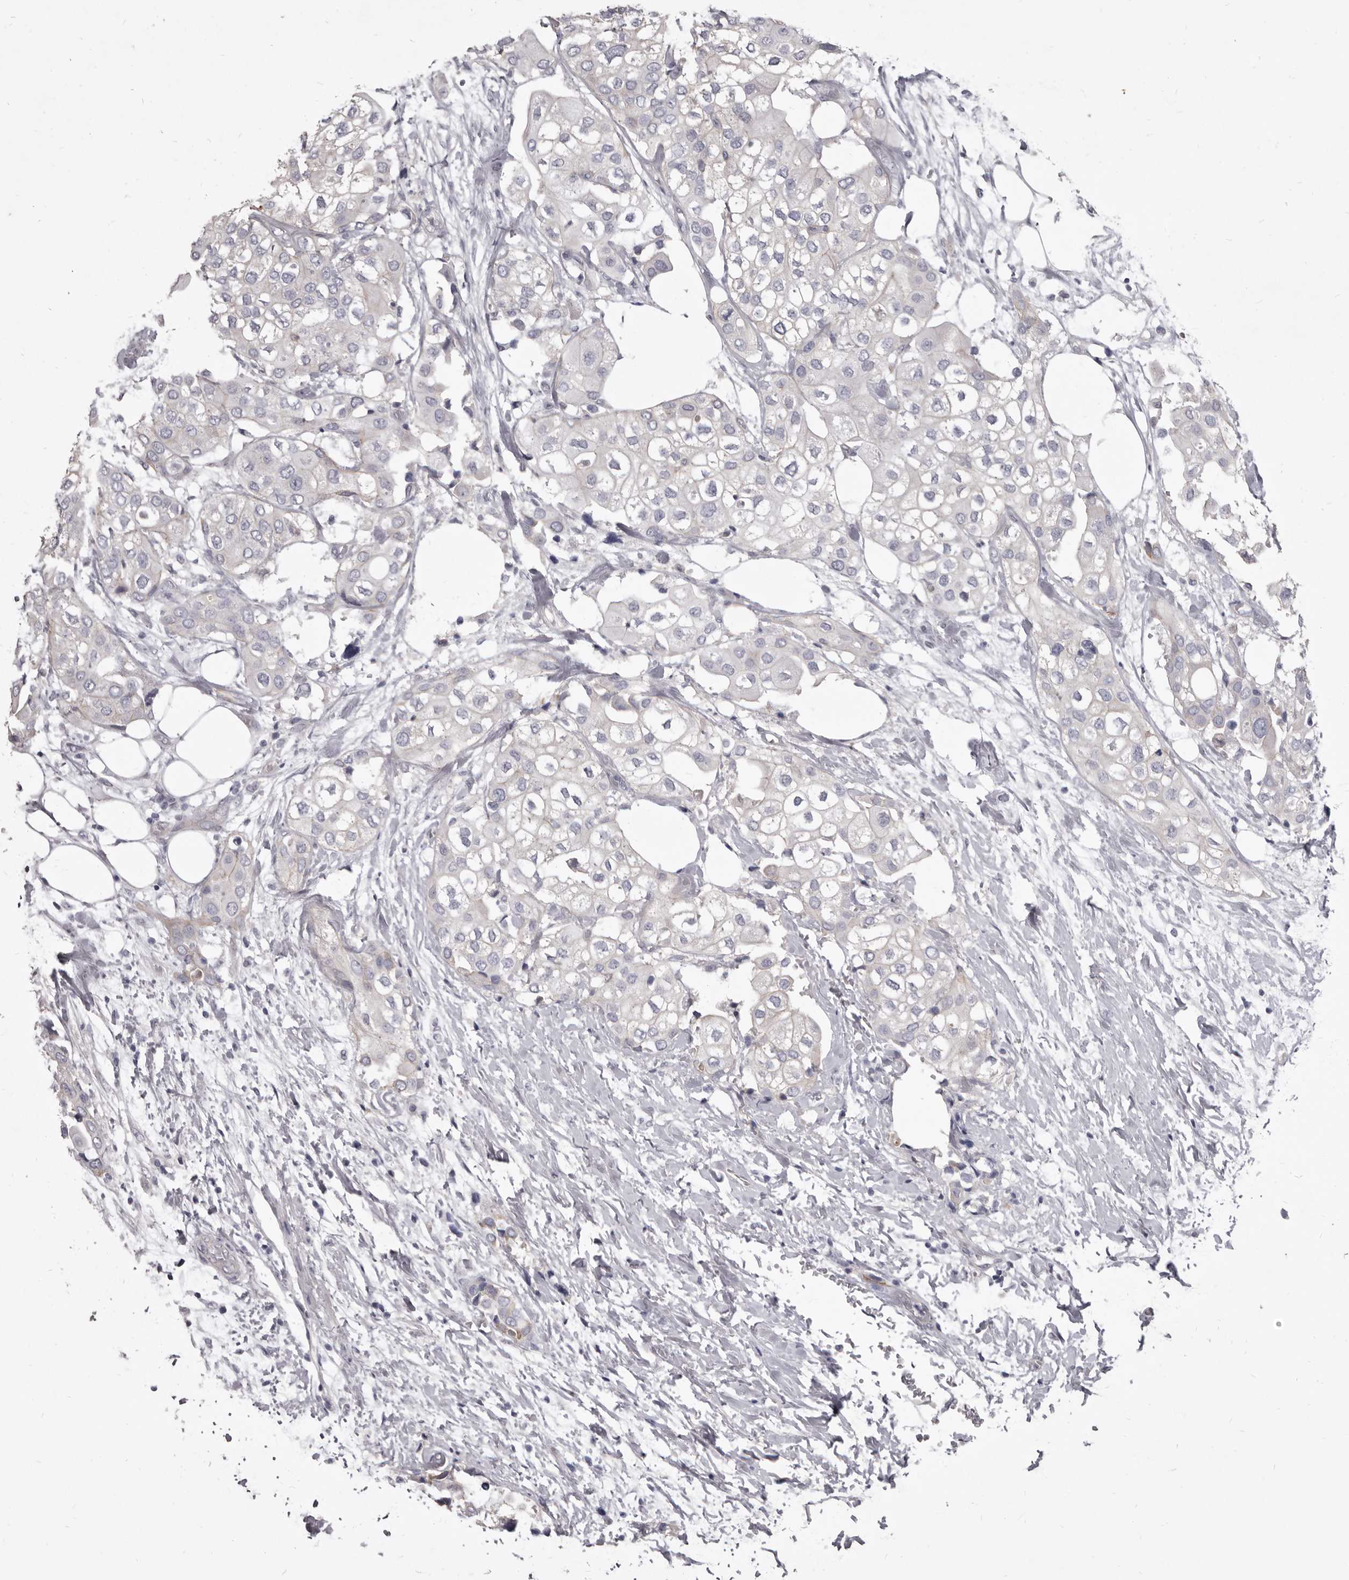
{"staining": {"intensity": "negative", "quantity": "none", "location": "none"}, "tissue": "urothelial cancer", "cell_type": "Tumor cells", "image_type": "cancer", "snomed": [{"axis": "morphology", "description": "Urothelial carcinoma, High grade"}, {"axis": "topography", "description": "Urinary bladder"}], "caption": "This is a micrograph of IHC staining of urothelial carcinoma (high-grade), which shows no staining in tumor cells. (Immunohistochemistry, brightfield microscopy, high magnification).", "gene": "P2RX6", "patient": {"sex": "male", "age": 64}}